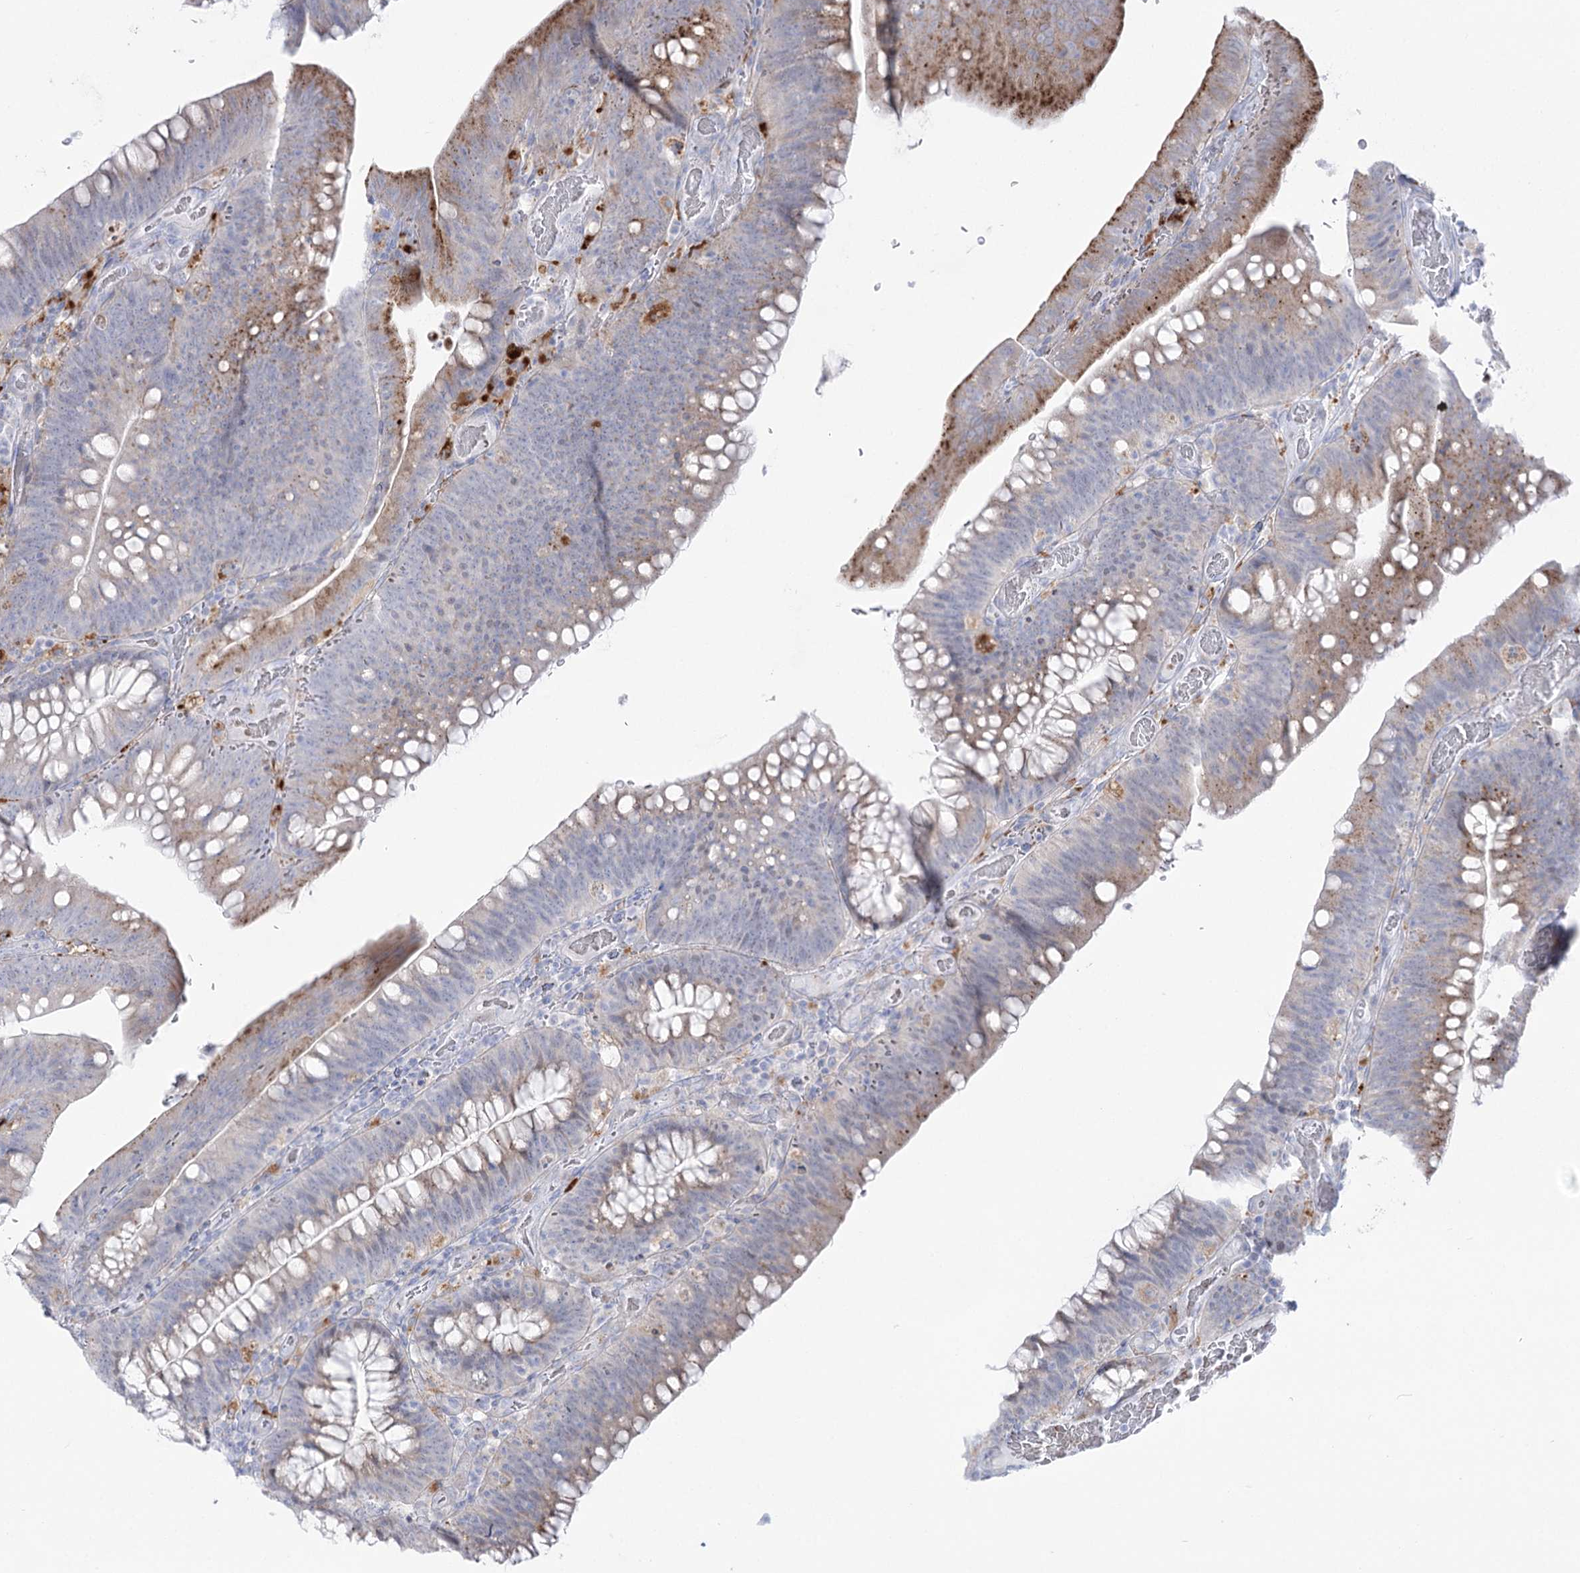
{"staining": {"intensity": "moderate", "quantity": "<25%", "location": "cytoplasmic/membranous"}, "tissue": "colorectal cancer", "cell_type": "Tumor cells", "image_type": "cancer", "snomed": [{"axis": "morphology", "description": "Normal tissue, NOS"}, {"axis": "topography", "description": "Colon"}], "caption": "Colorectal cancer tissue shows moderate cytoplasmic/membranous staining in approximately <25% of tumor cells, visualized by immunohistochemistry. (brown staining indicates protein expression, while blue staining denotes nuclei).", "gene": "SIAE", "patient": {"sex": "female", "age": 82}}